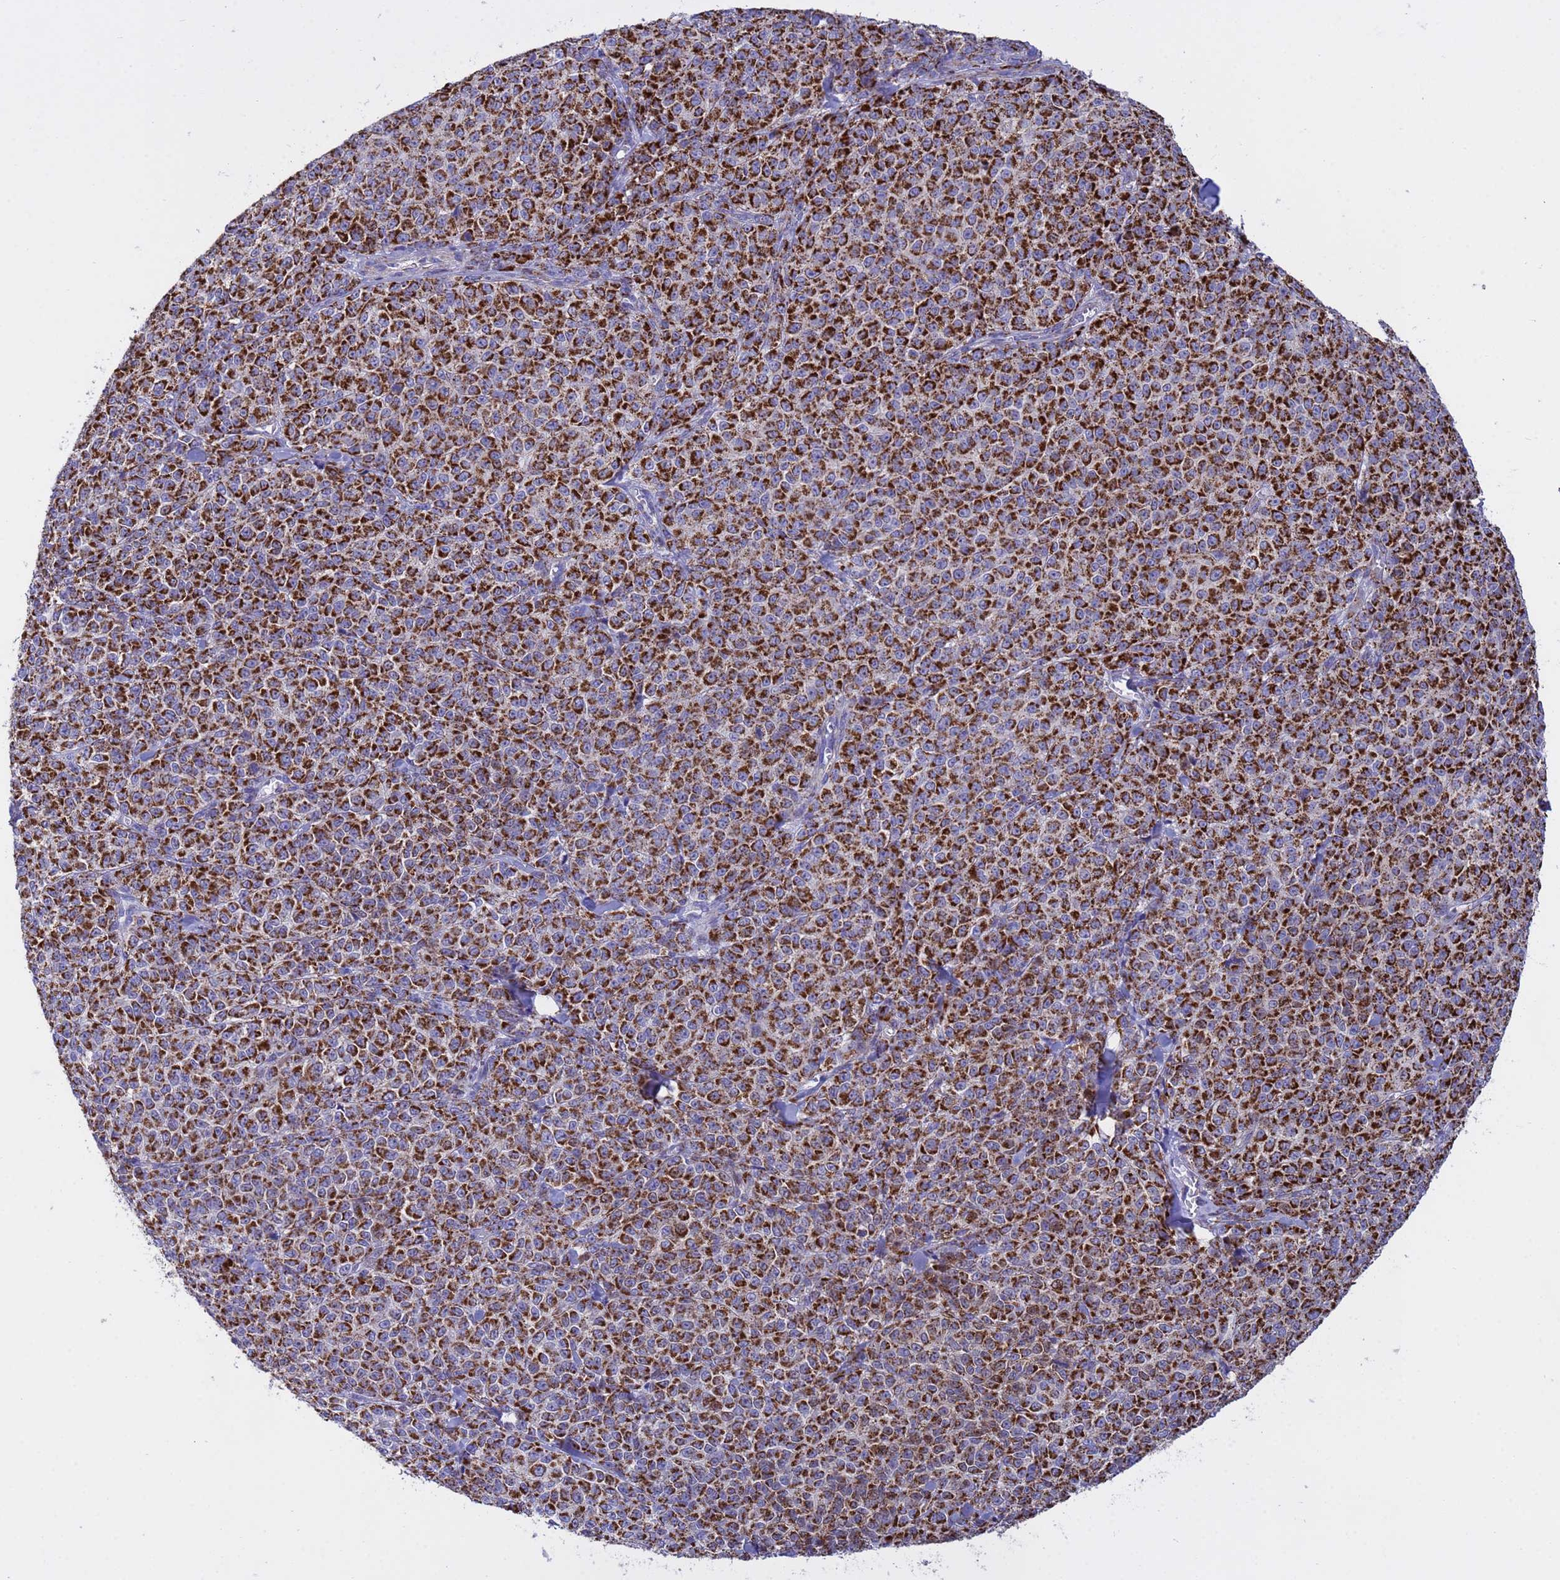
{"staining": {"intensity": "strong", "quantity": ">75%", "location": "cytoplasmic/membranous"}, "tissue": "melanoma", "cell_type": "Tumor cells", "image_type": "cancer", "snomed": [{"axis": "morphology", "description": "Normal tissue, NOS"}, {"axis": "morphology", "description": "Malignant melanoma, NOS"}, {"axis": "topography", "description": "Skin"}], "caption": "Brown immunohistochemical staining in melanoma reveals strong cytoplasmic/membranous positivity in approximately >75% of tumor cells.", "gene": "TUBGCP3", "patient": {"sex": "female", "age": 34}}